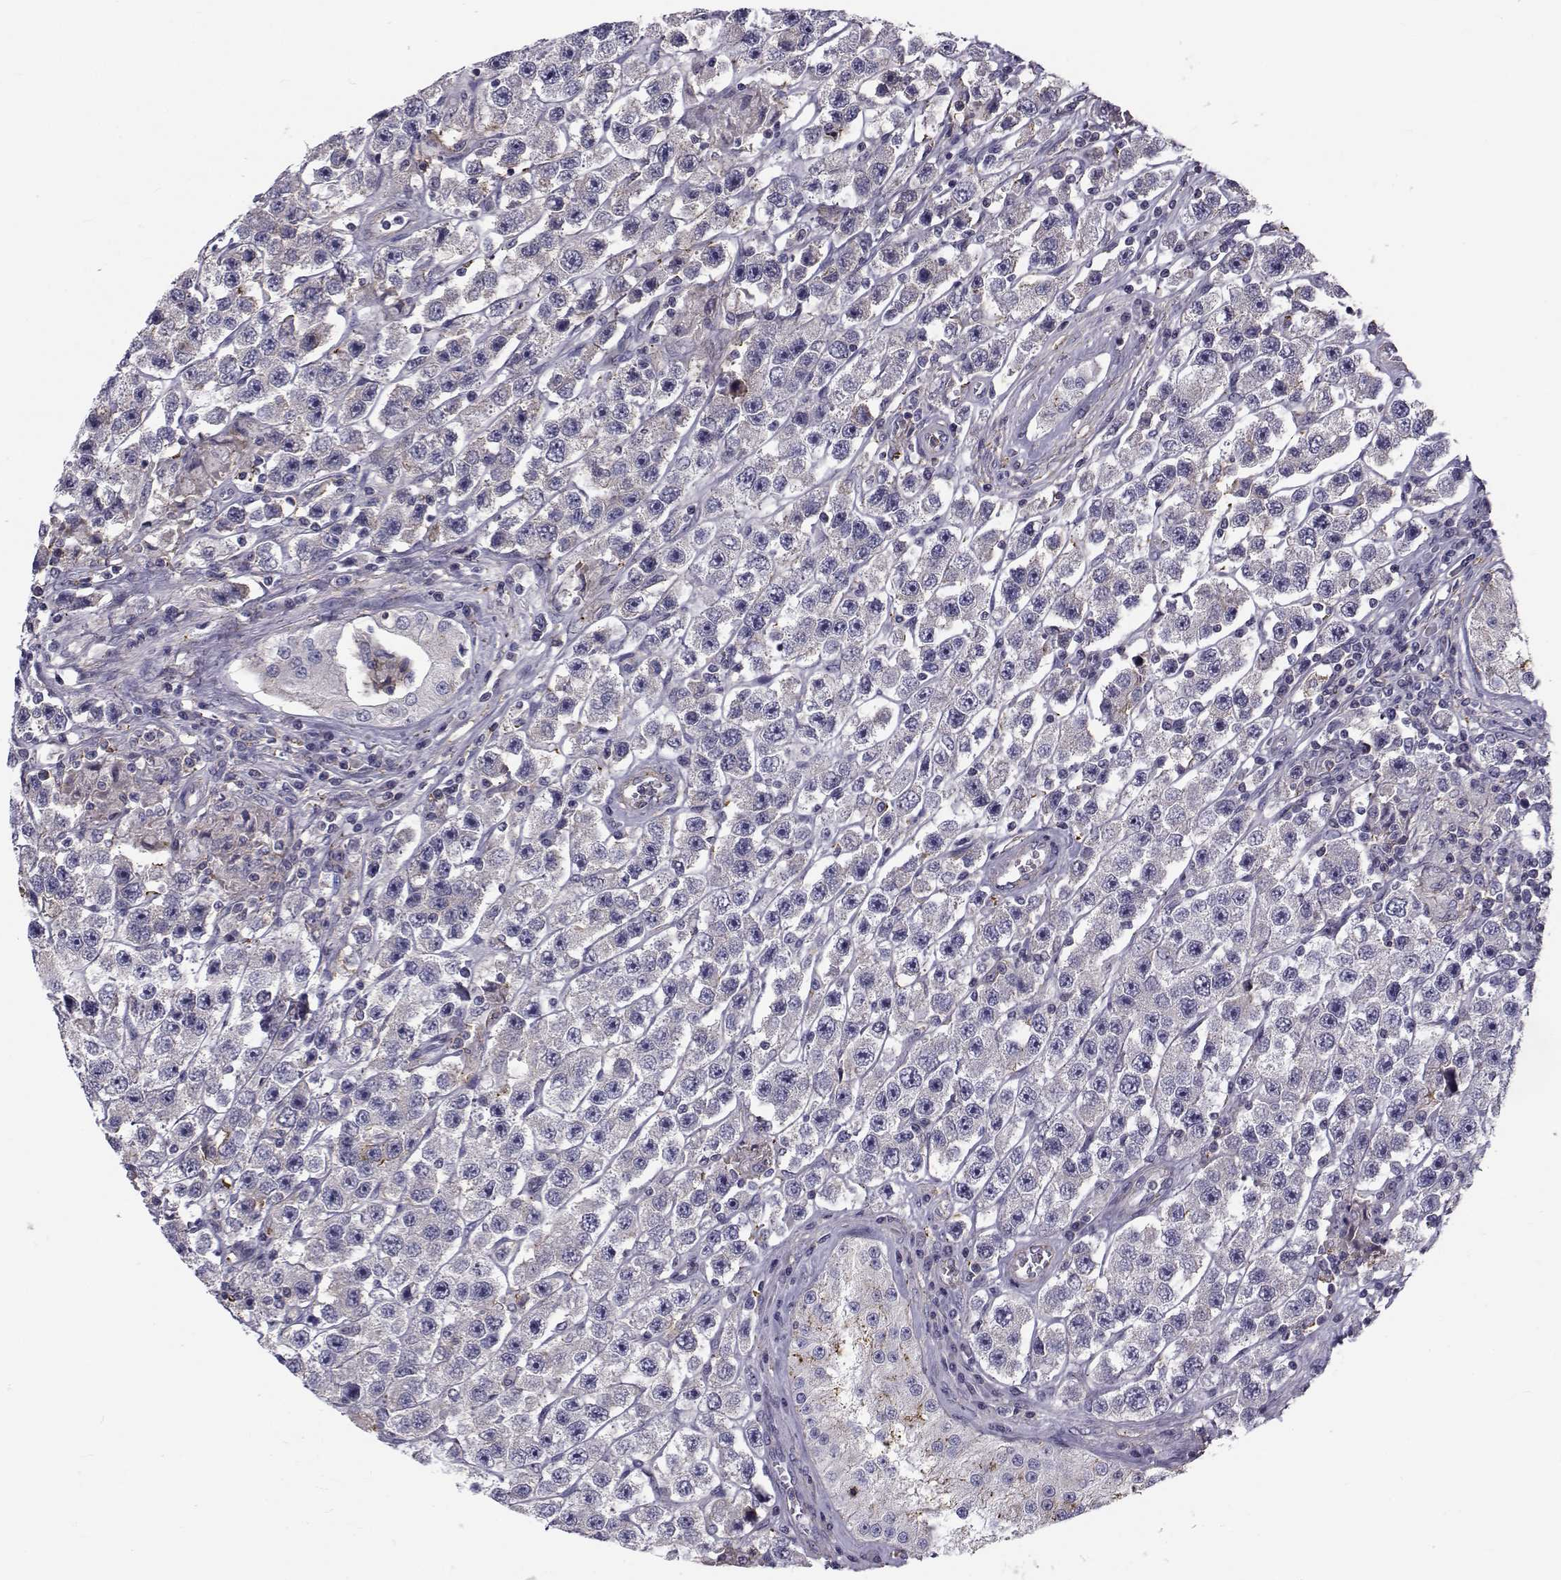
{"staining": {"intensity": "negative", "quantity": "none", "location": "none"}, "tissue": "testis cancer", "cell_type": "Tumor cells", "image_type": "cancer", "snomed": [{"axis": "morphology", "description": "Seminoma, NOS"}, {"axis": "topography", "description": "Testis"}], "caption": "Human testis cancer (seminoma) stained for a protein using immunohistochemistry shows no staining in tumor cells.", "gene": "LRRC27", "patient": {"sex": "male", "age": 45}}